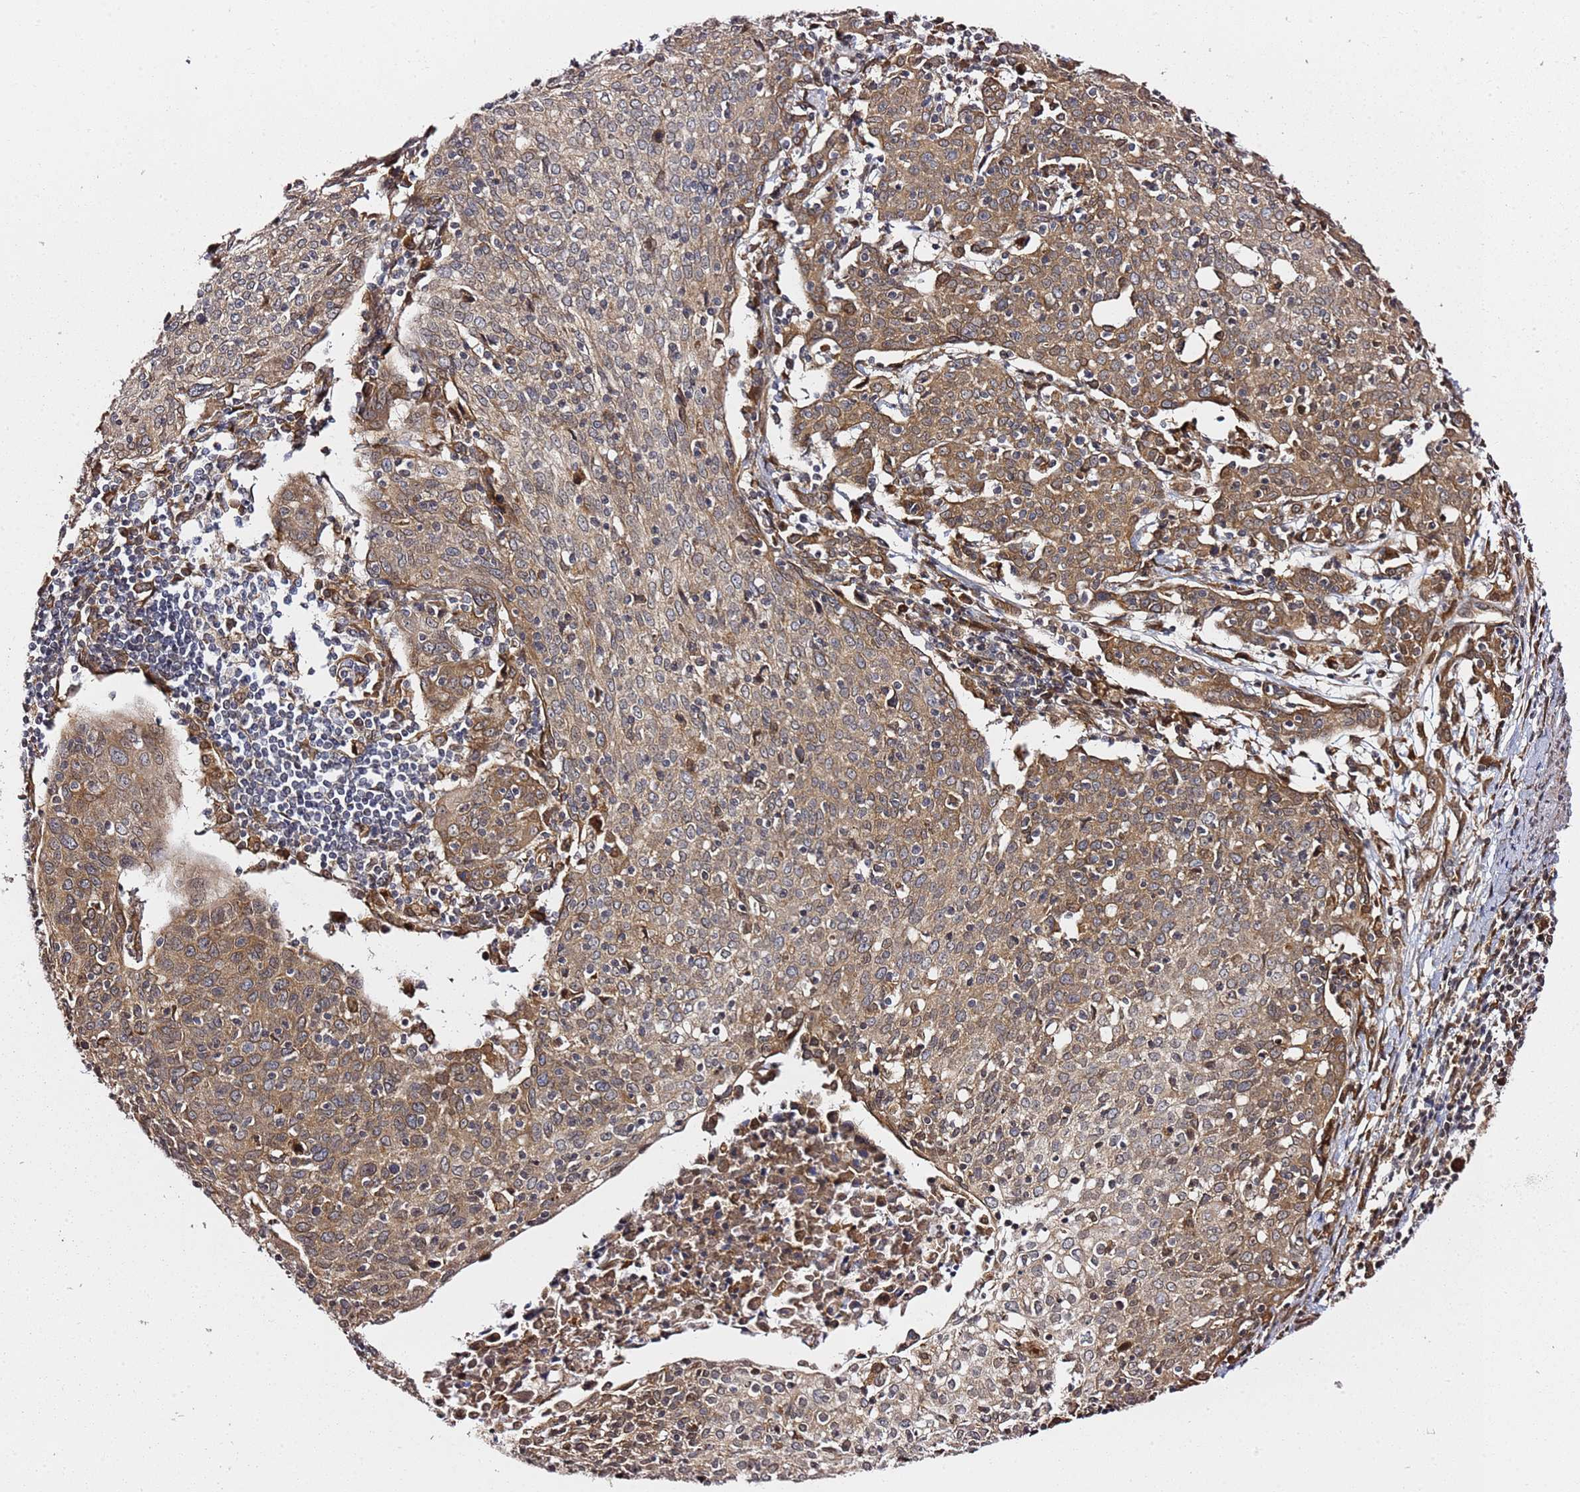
{"staining": {"intensity": "moderate", "quantity": ">75%", "location": "cytoplasmic/membranous"}, "tissue": "cervical cancer", "cell_type": "Tumor cells", "image_type": "cancer", "snomed": [{"axis": "morphology", "description": "Squamous cell carcinoma, NOS"}, {"axis": "topography", "description": "Cervix"}], "caption": "This histopathology image reveals immunohistochemistry staining of human cervical cancer, with medium moderate cytoplasmic/membranous expression in about >75% of tumor cells.", "gene": "PRKAB2", "patient": {"sex": "female", "age": 67}}